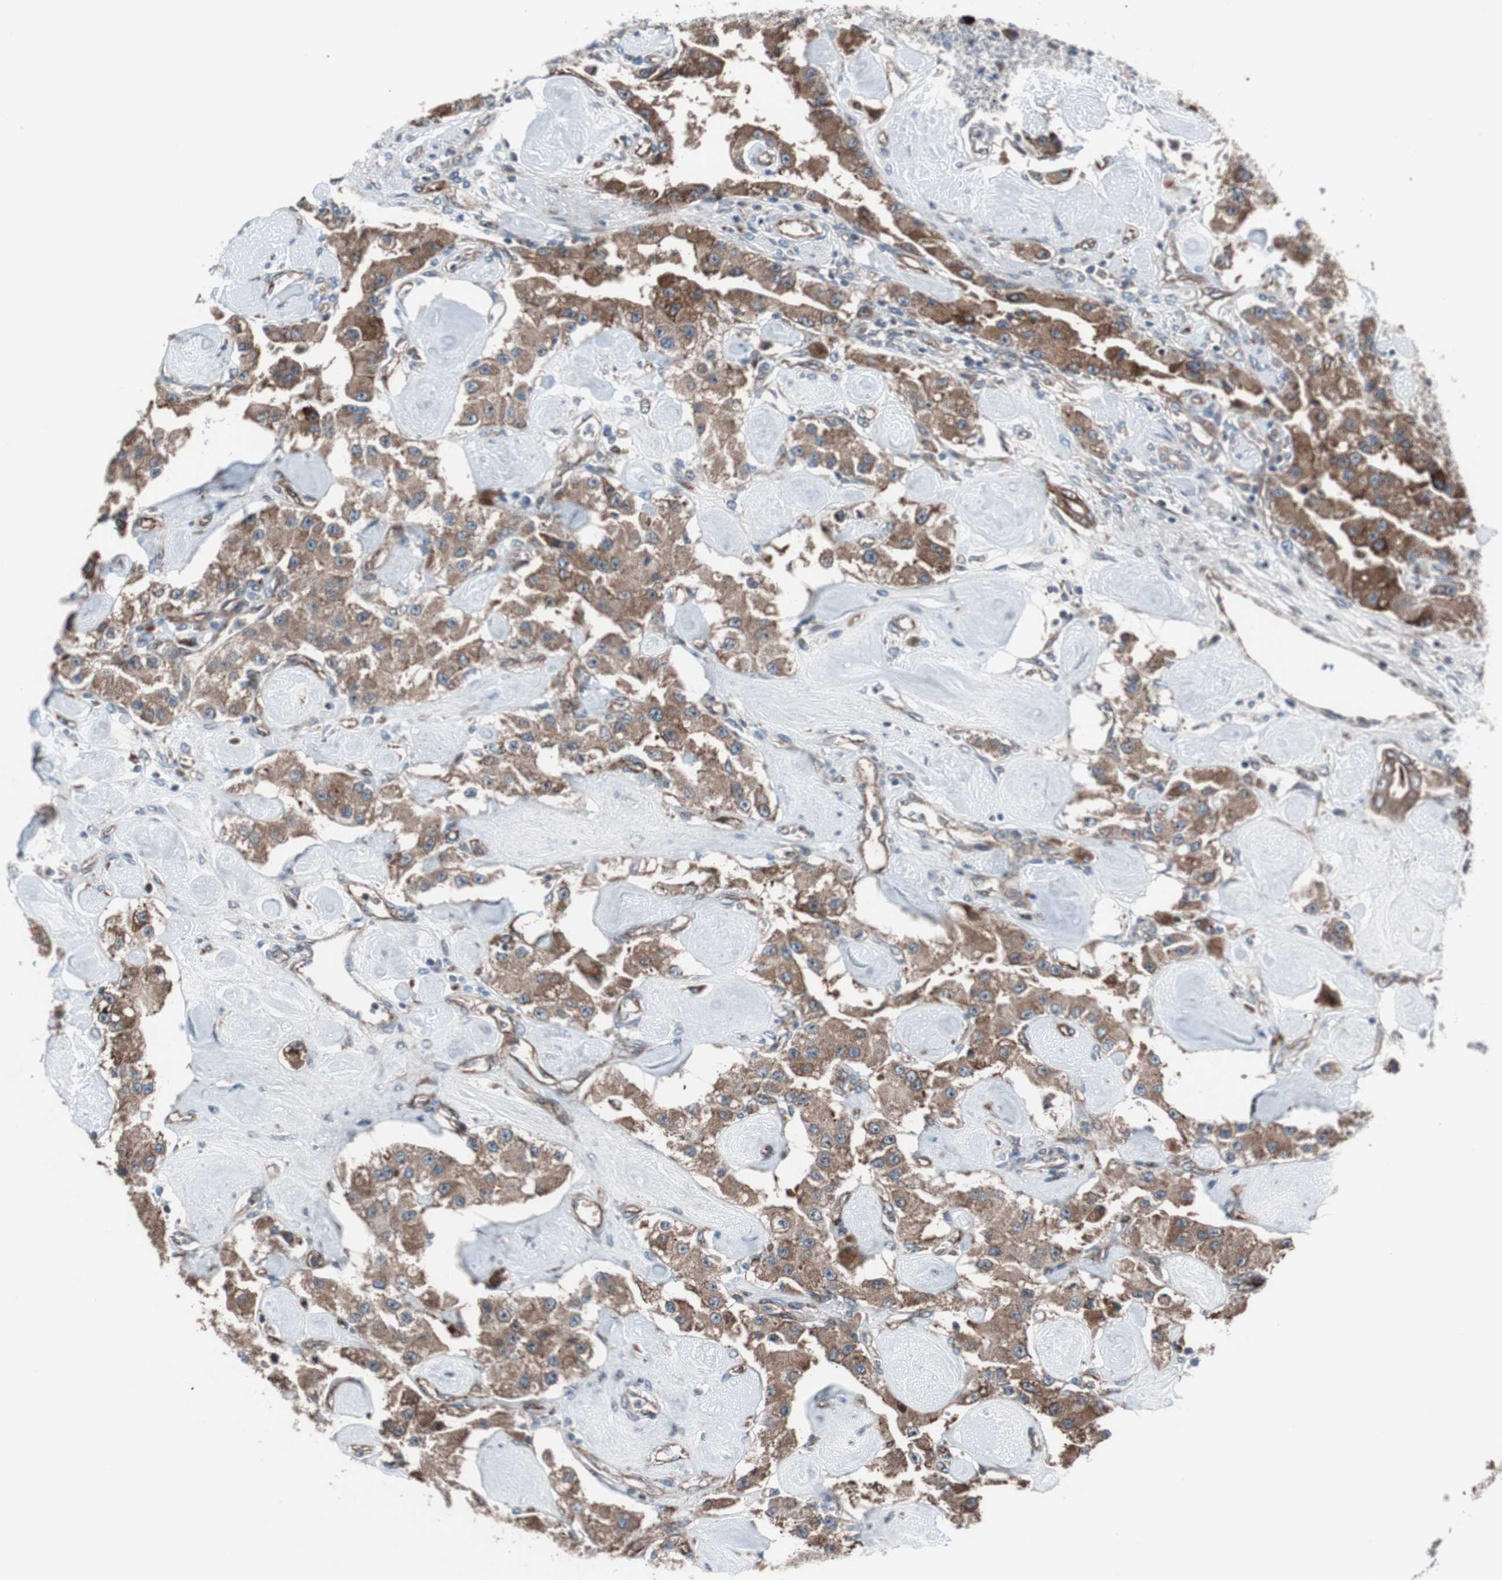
{"staining": {"intensity": "strong", "quantity": ">75%", "location": "cytoplasmic/membranous"}, "tissue": "carcinoid", "cell_type": "Tumor cells", "image_type": "cancer", "snomed": [{"axis": "morphology", "description": "Carcinoid, malignant, NOS"}, {"axis": "topography", "description": "Pancreas"}], "caption": "Human carcinoid stained with a brown dye displays strong cytoplasmic/membranous positive expression in approximately >75% of tumor cells.", "gene": "CCL14", "patient": {"sex": "male", "age": 41}}